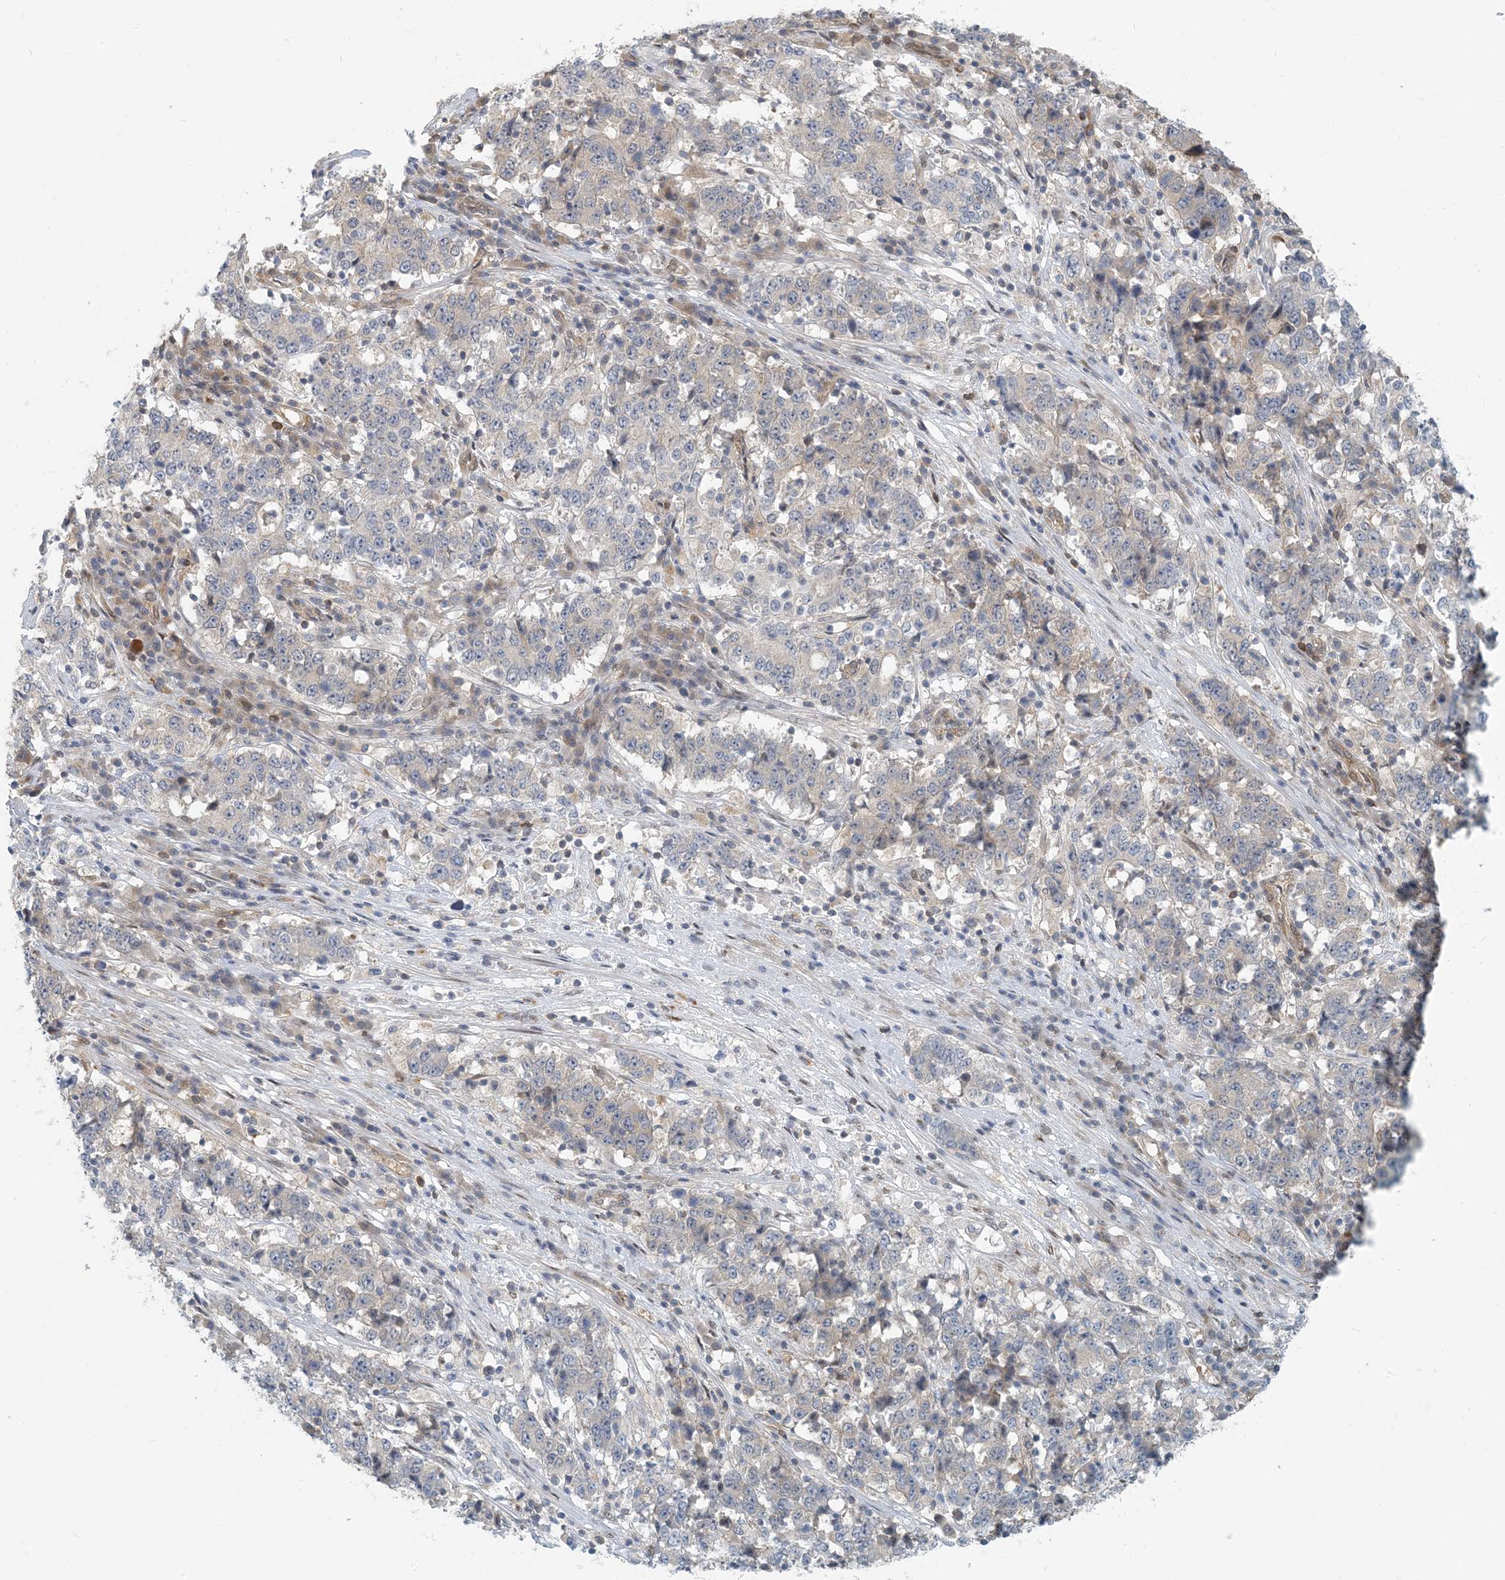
{"staining": {"intensity": "negative", "quantity": "none", "location": "none"}, "tissue": "stomach cancer", "cell_type": "Tumor cells", "image_type": "cancer", "snomed": [{"axis": "morphology", "description": "Adenocarcinoma, NOS"}, {"axis": "topography", "description": "Stomach"}], "caption": "IHC micrograph of neoplastic tissue: stomach adenocarcinoma stained with DAB shows no significant protein staining in tumor cells. (IHC, brightfield microscopy, high magnification).", "gene": "ZC3H12A", "patient": {"sex": "male", "age": 59}}